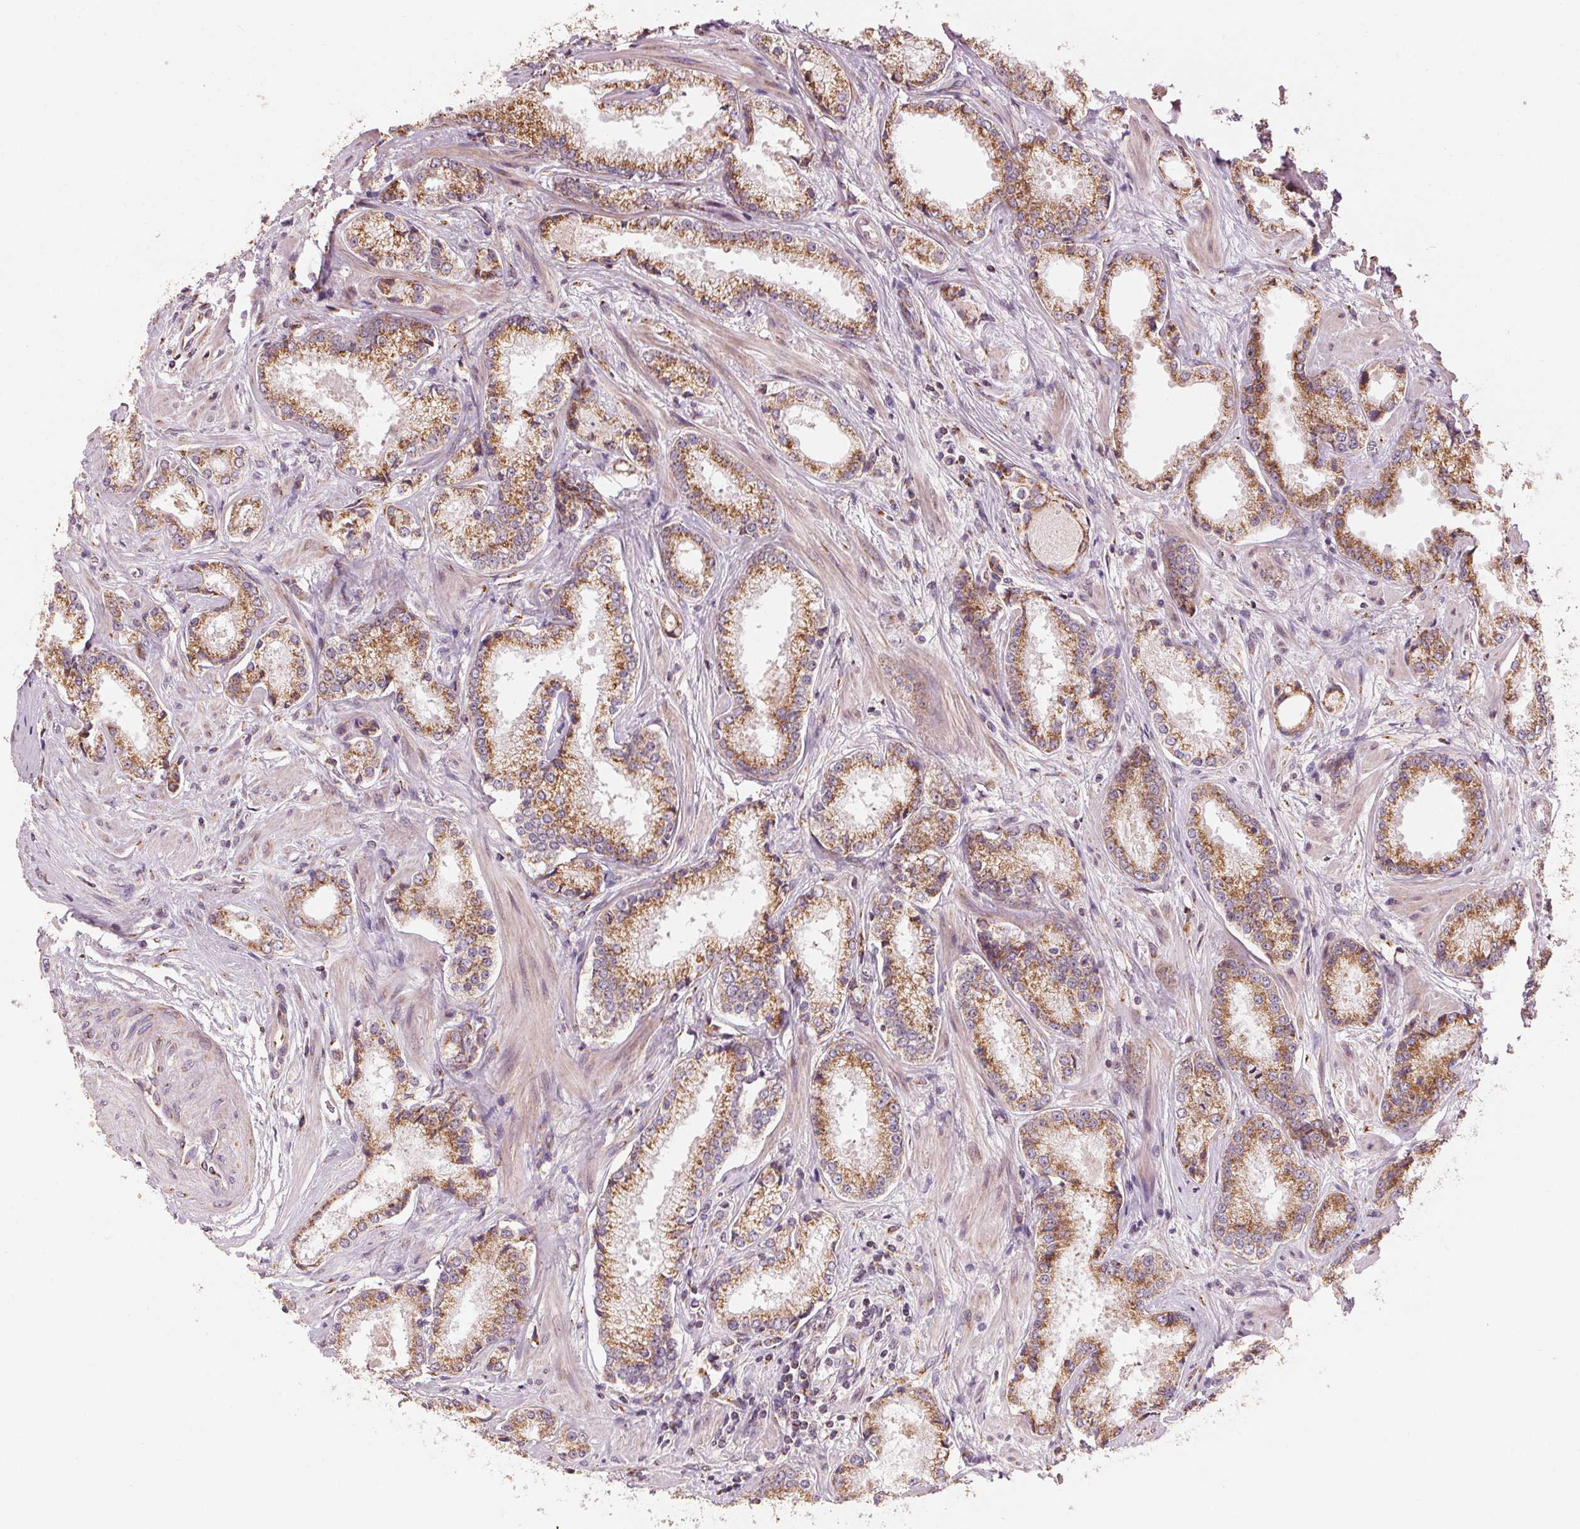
{"staining": {"intensity": "moderate", "quantity": ">75%", "location": "cytoplasmic/membranous"}, "tissue": "prostate cancer", "cell_type": "Tumor cells", "image_type": "cancer", "snomed": [{"axis": "morphology", "description": "Adenocarcinoma, Low grade"}, {"axis": "topography", "description": "Prostate"}], "caption": "Immunohistochemical staining of adenocarcinoma (low-grade) (prostate) displays medium levels of moderate cytoplasmic/membranous positivity in approximately >75% of tumor cells. The staining was performed using DAB to visualize the protein expression in brown, while the nuclei were stained in blue with hematoxylin (Magnification: 20x).", "gene": "TOMM70", "patient": {"sex": "male", "age": 56}}